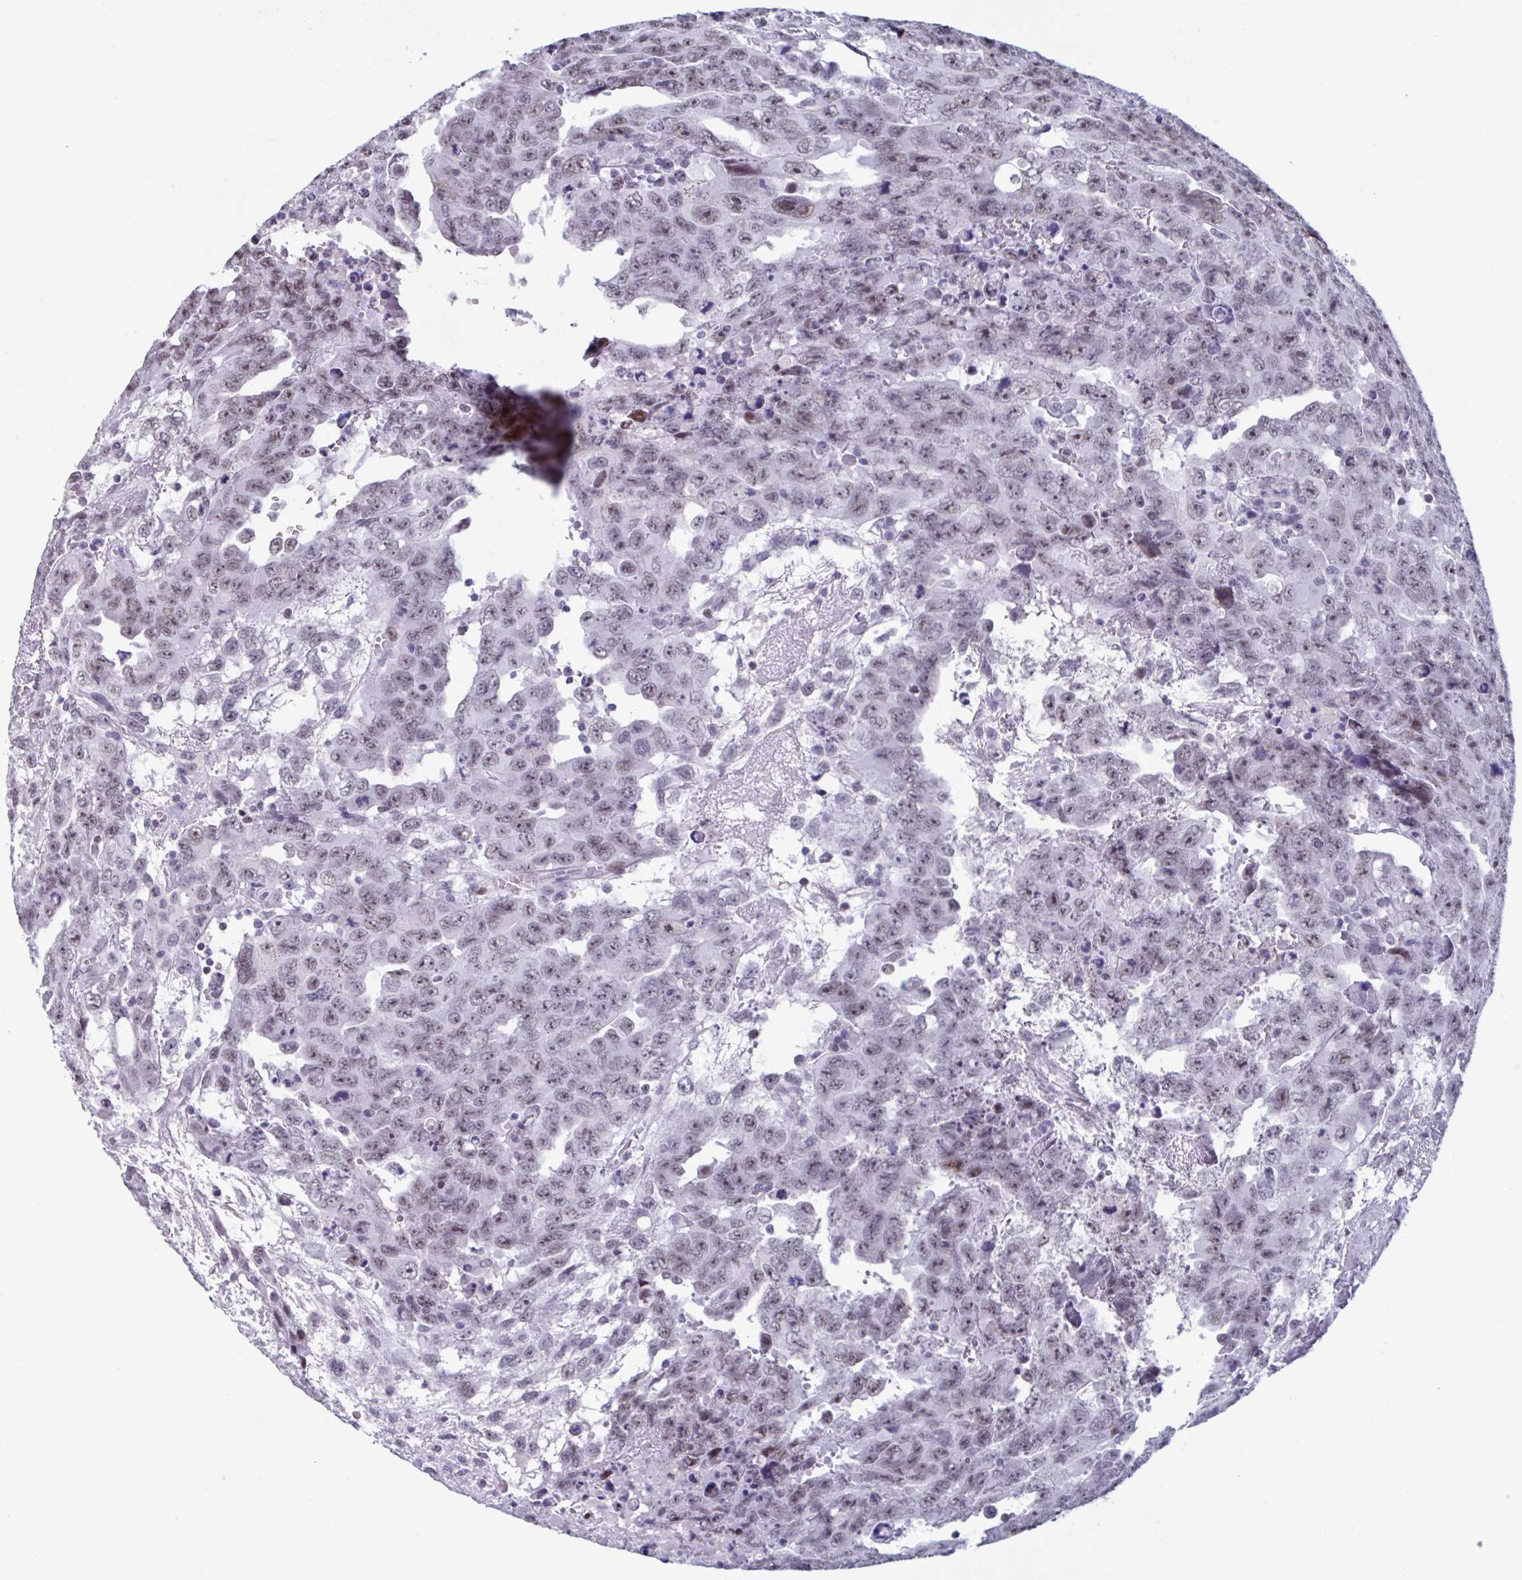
{"staining": {"intensity": "weak", "quantity": ">75%", "location": "nuclear"}, "tissue": "testis cancer", "cell_type": "Tumor cells", "image_type": "cancer", "snomed": [{"axis": "morphology", "description": "Carcinoma, Embryonal, NOS"}, {"axis": "topography", "description": "Testis"}], "caption": "Testis cancer (embryonal carcinoma) was stained to show a protein in brown. There is low levels of weak nuclear expression in approximately >75% of tumor cells.", "gene": "HSD17B6", "patient": {"sex": "male", "age": 24}}